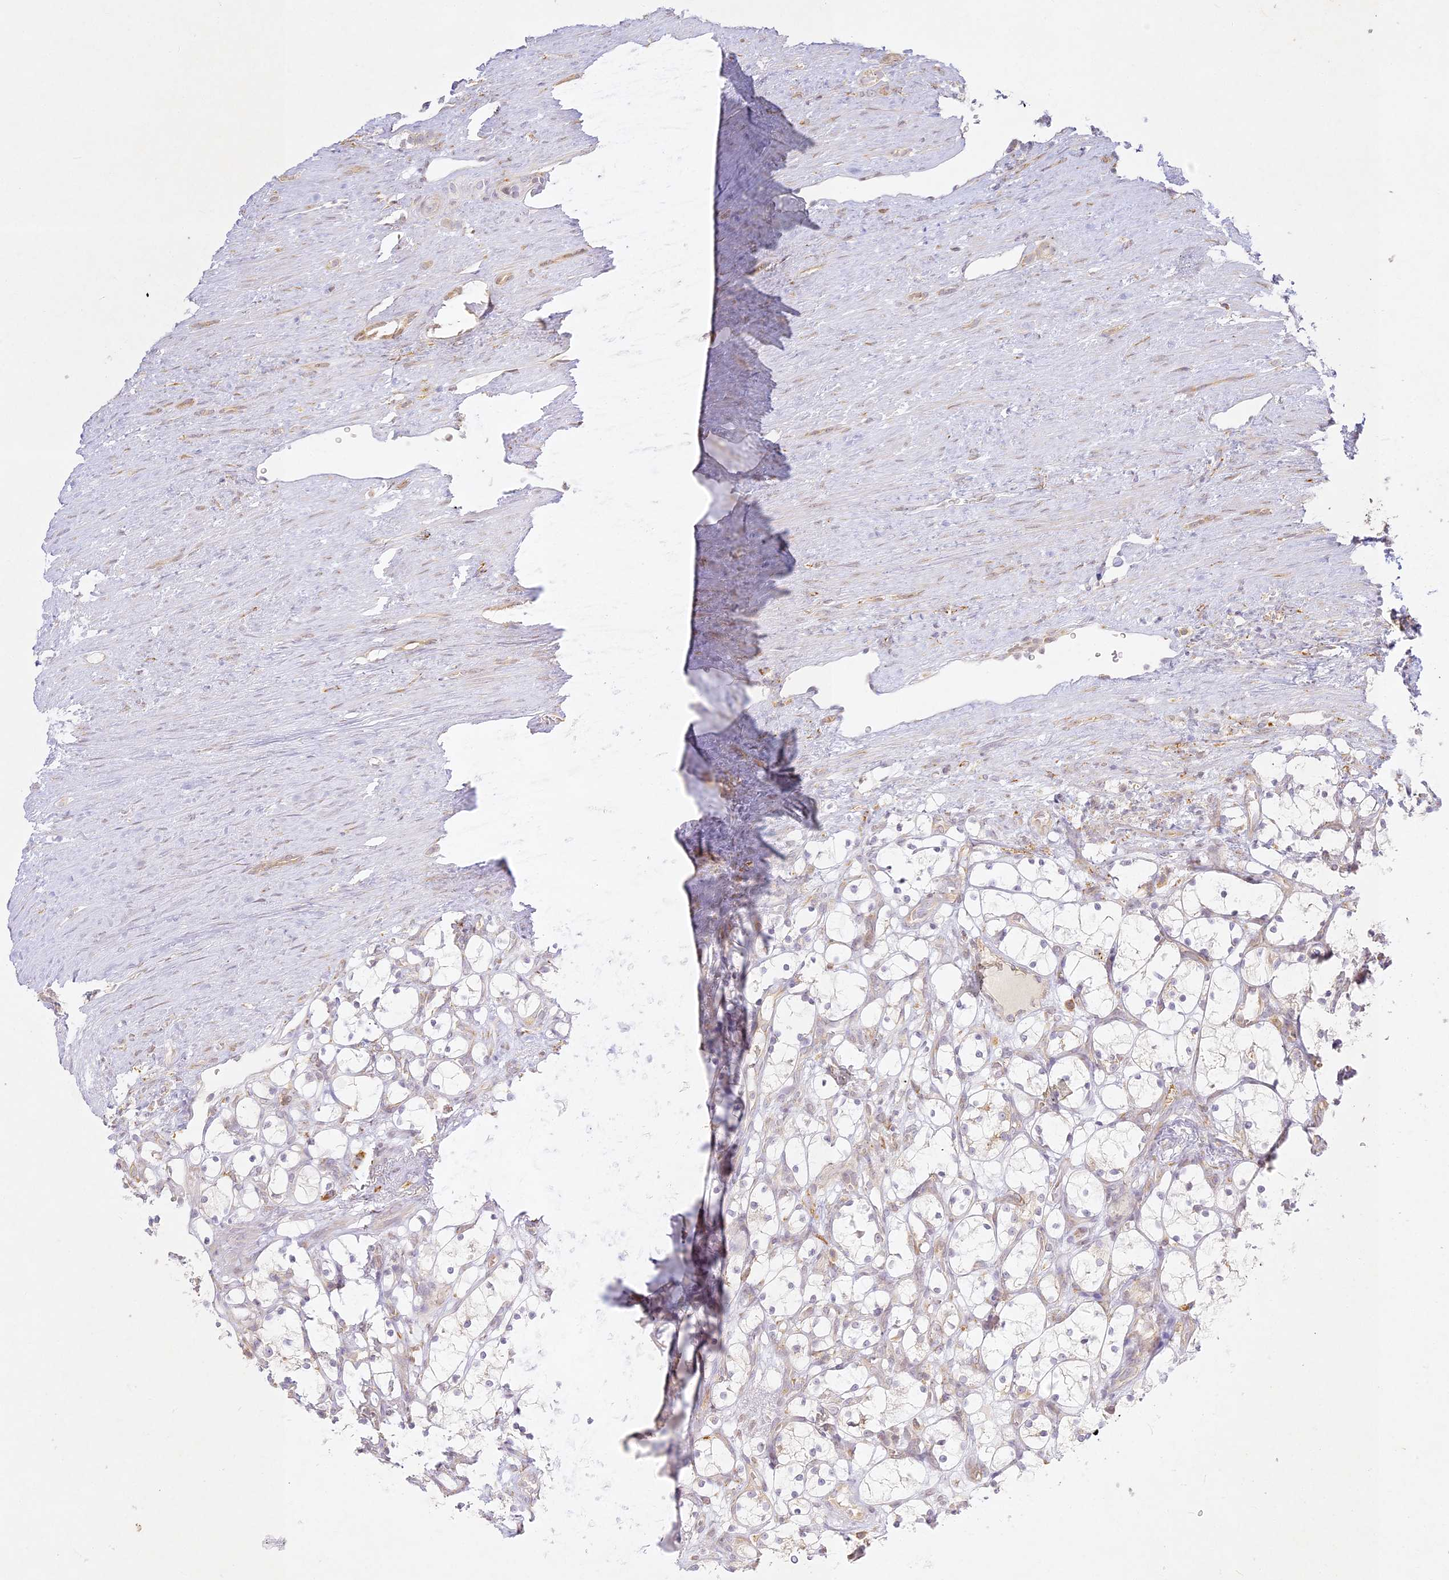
{"staining": {"intensity": "negative", "quantity": "none", "location": "none"}, "tissue": "renal cancer", "cell_type": "Tumor cells", "image_type": "cancer", "snomed": [{"axis": "morphology", "description": "Adenocarcinoma, NOS"}, {"axis": "topography", "description": "Kidney"}], "caption": "Renal cancer was stained to show a protein in brown. There is no significant expression in tumor cells. Nuclei are stained in blue.", "gene": "SLC30A5", "patient": {"sex": "female", "age": 69}}